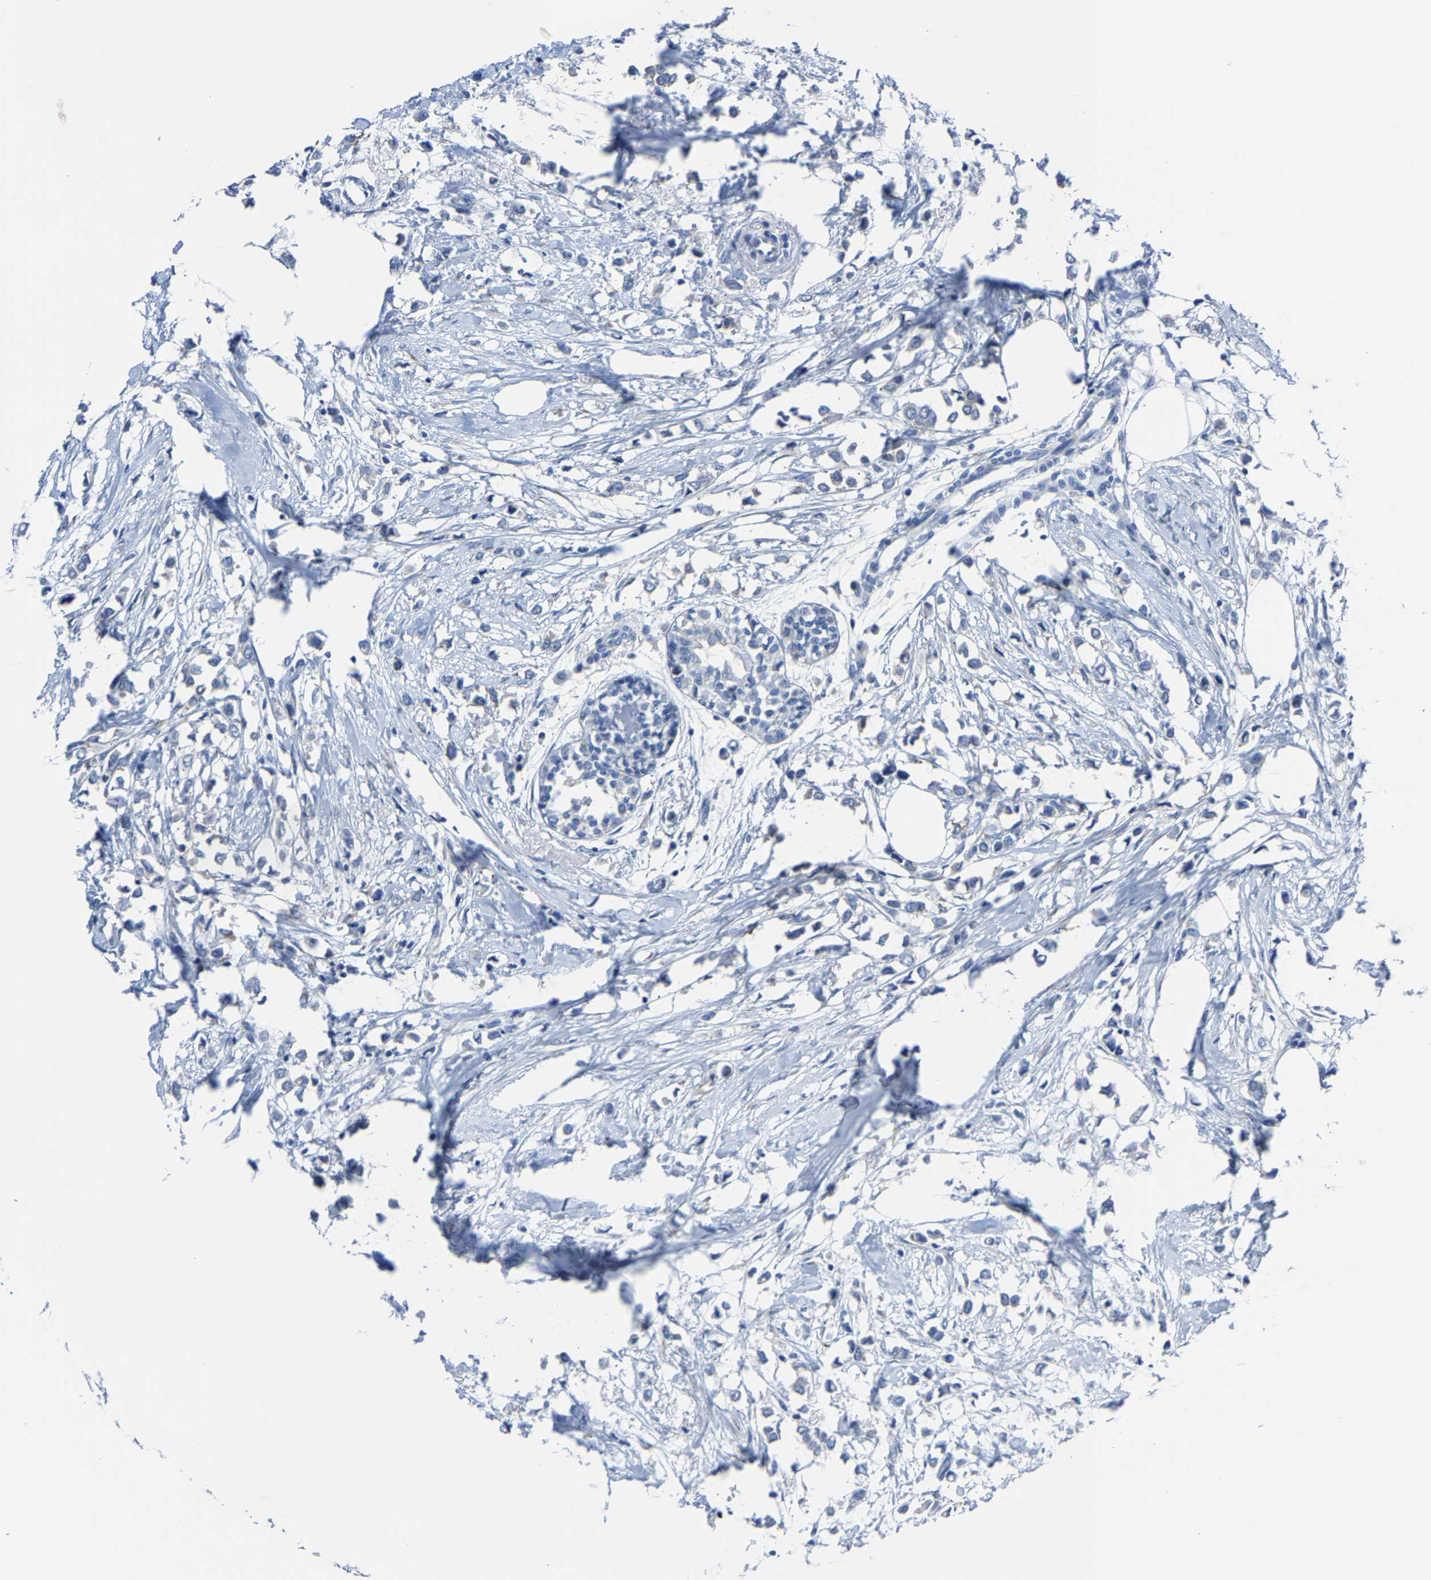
{"staining": {"intensity": "negative", "quantity": "none", "location": "none"}, "tissue": "breast cancer", "cell_type": "Tumor cells", "image_type": "cancer", "snomed": [{"axis": "morphology", "description": "Lobular carcinoma"}, {"axis": "topography", "description": "Breast"}], "caption": "Tumor cells are negative for brown protein staining in lobular carcinoma (breast). The staining is performed using DAB (3,3'-diaminobenzidine) brown chromogen with nuclei counter-stained in using hematoxylin.", "gene": "G3BP2", "patient": {"sex": "female", "age": 51}}